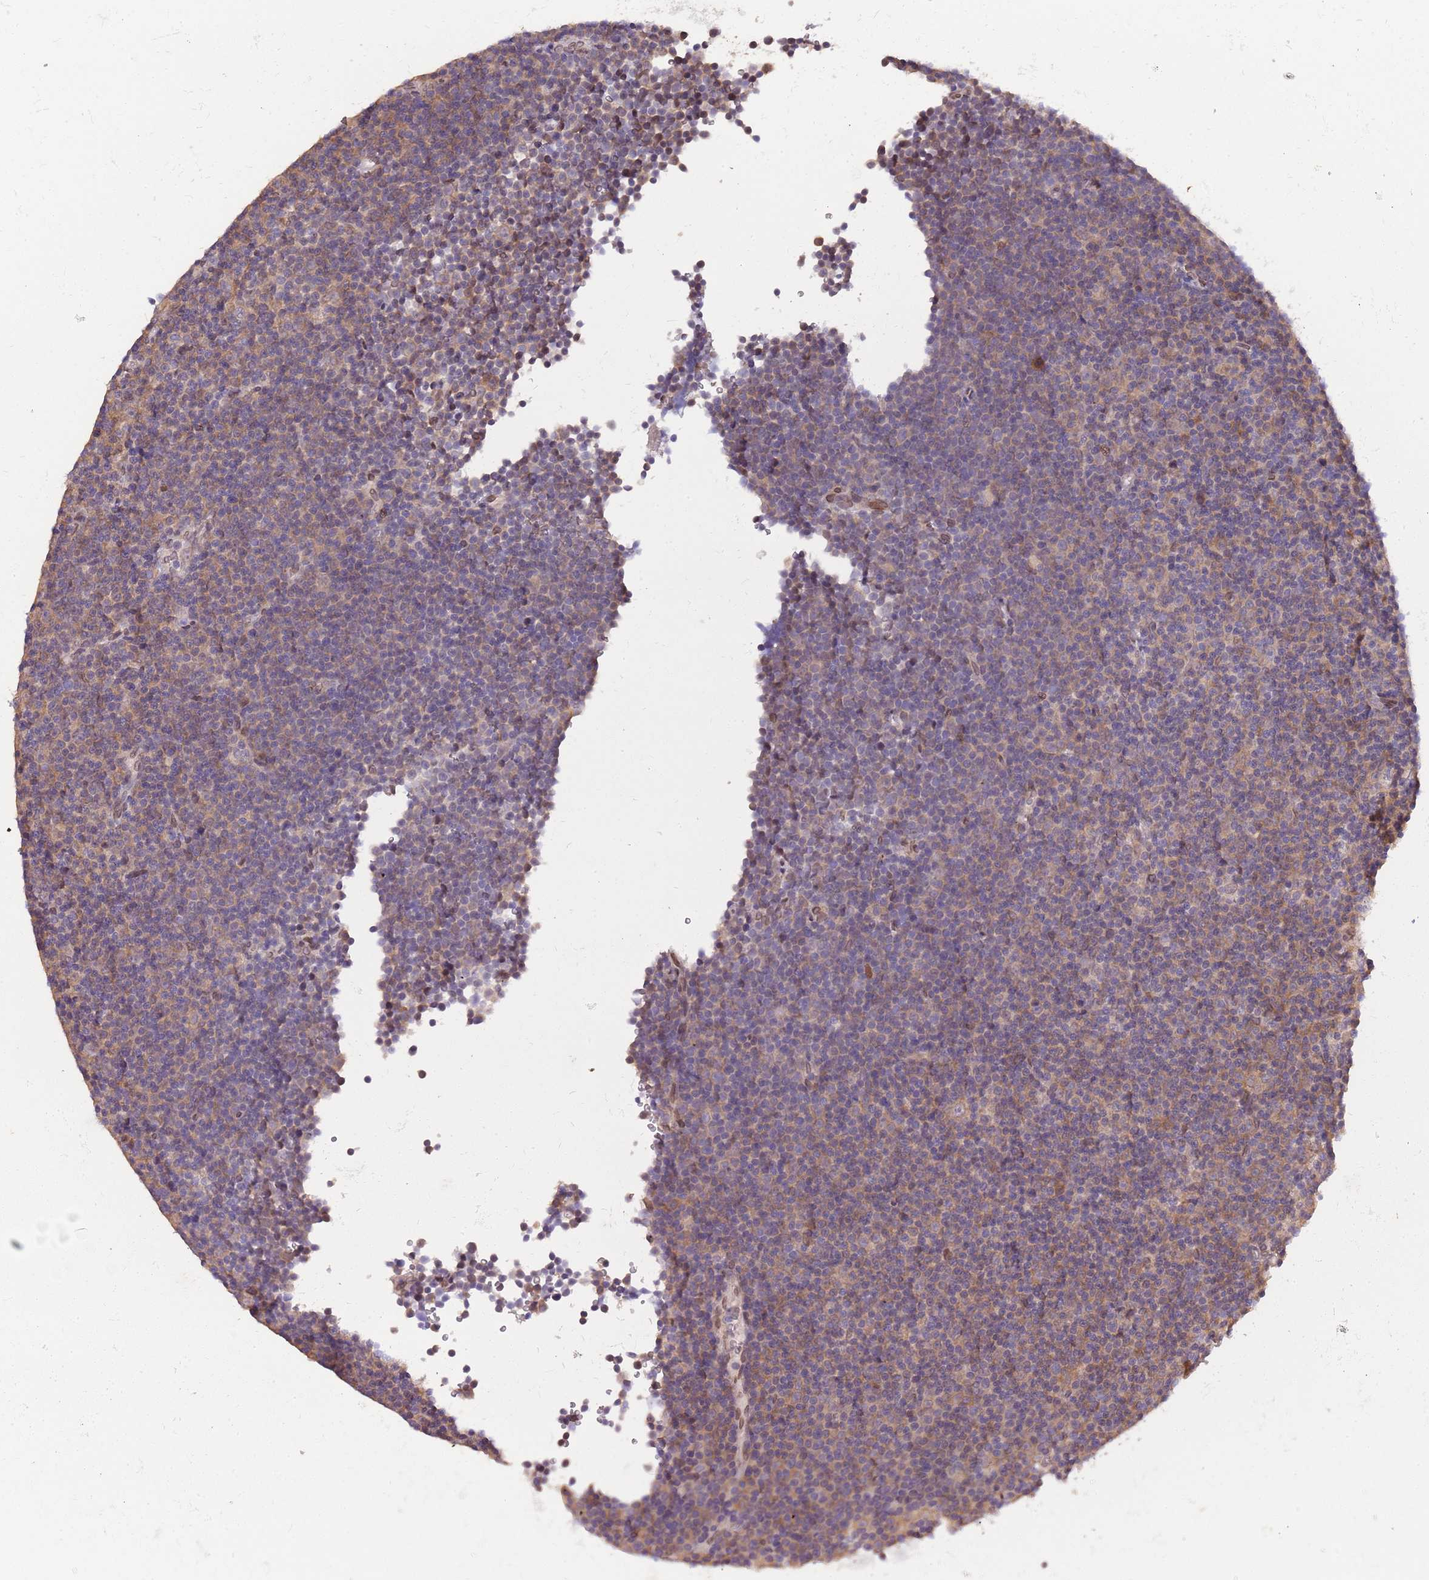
{"staining": {"intensity": "weak", "quantity": "25%-75%", "location": "cytoplasmic/membranous"}, "tissue": "lymphoma", "cell_type": "Tumor cells", "image_type": "cancer", "snomed": [{"axis": "morphology", "description": "Malignant lymphoma, non-Hodgkin's type, Low grade"}, {"axis": "topography", "description": "Lymph node"}], "caption": "This image displays low-grade malignant lymphoma, non-Hodgkin's type stained with immunohistochemistry to label a protein in brown. The cytoplasmic/membranous of tumor cells show weak positivity for the protein. Nuclei are counter-stained blue.", "gene": "ZNF665", "patient": {"sex": "female", "age": 67}}